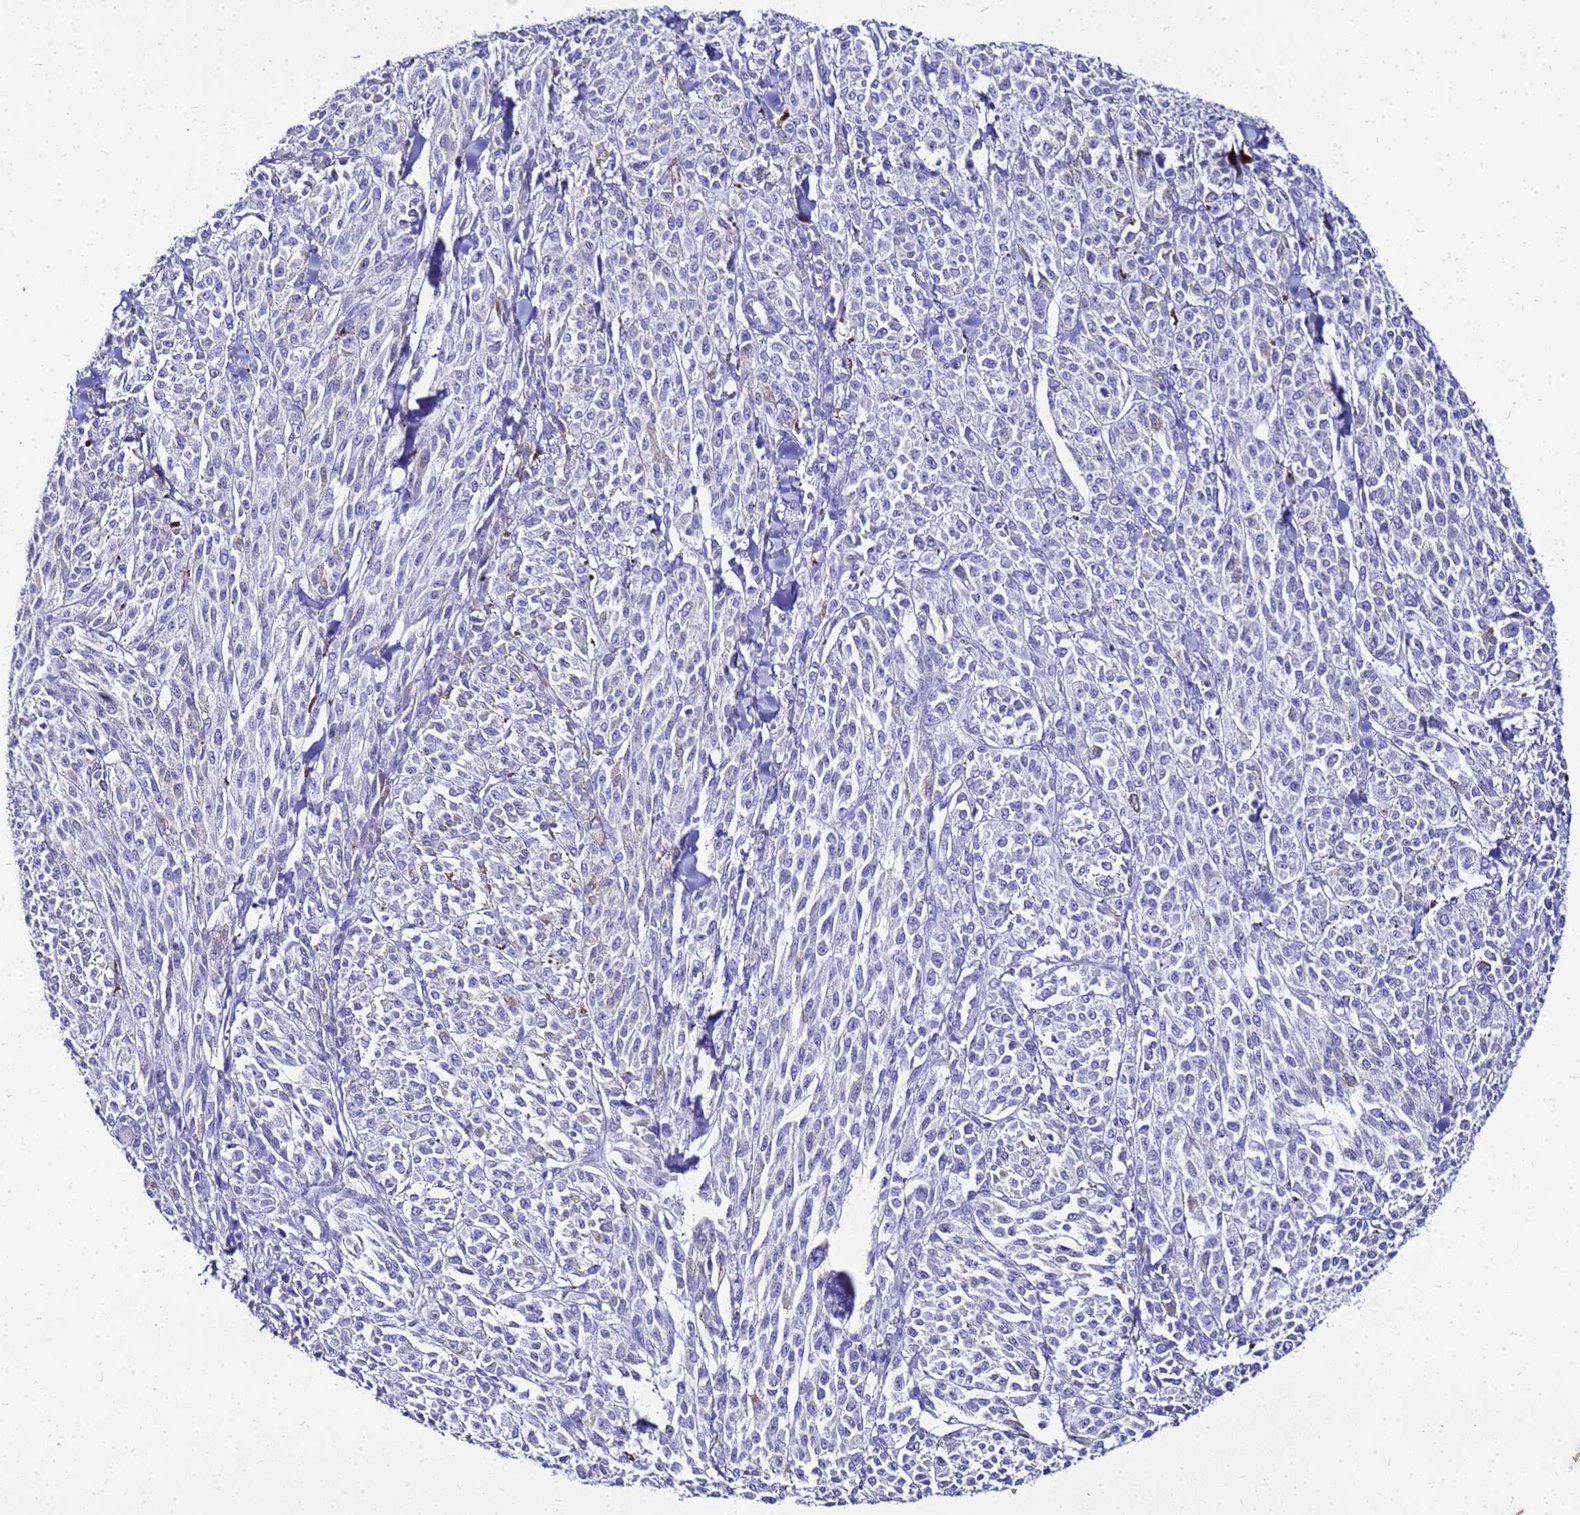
{"staining": {"intensity": "negative", "quantity": "none", "location": "none"}, "tissue": "melanoma", "cell_type": "Tumor cells", "image_type": "cancer", "snomed": [{"axis": "morphology", "description": "Malignant melanoma, NOS"}, {"axis": "topography", "description": "Skin"}], "caption": "Tumor cells show no significant positivity in malignant melanoma. (Brightfield microscopy of DAB (3,3'-diaminobenzidine) IHC at high magnification).", "gene": "CSTA", "patient": {"sex": "female", "age": 52}}